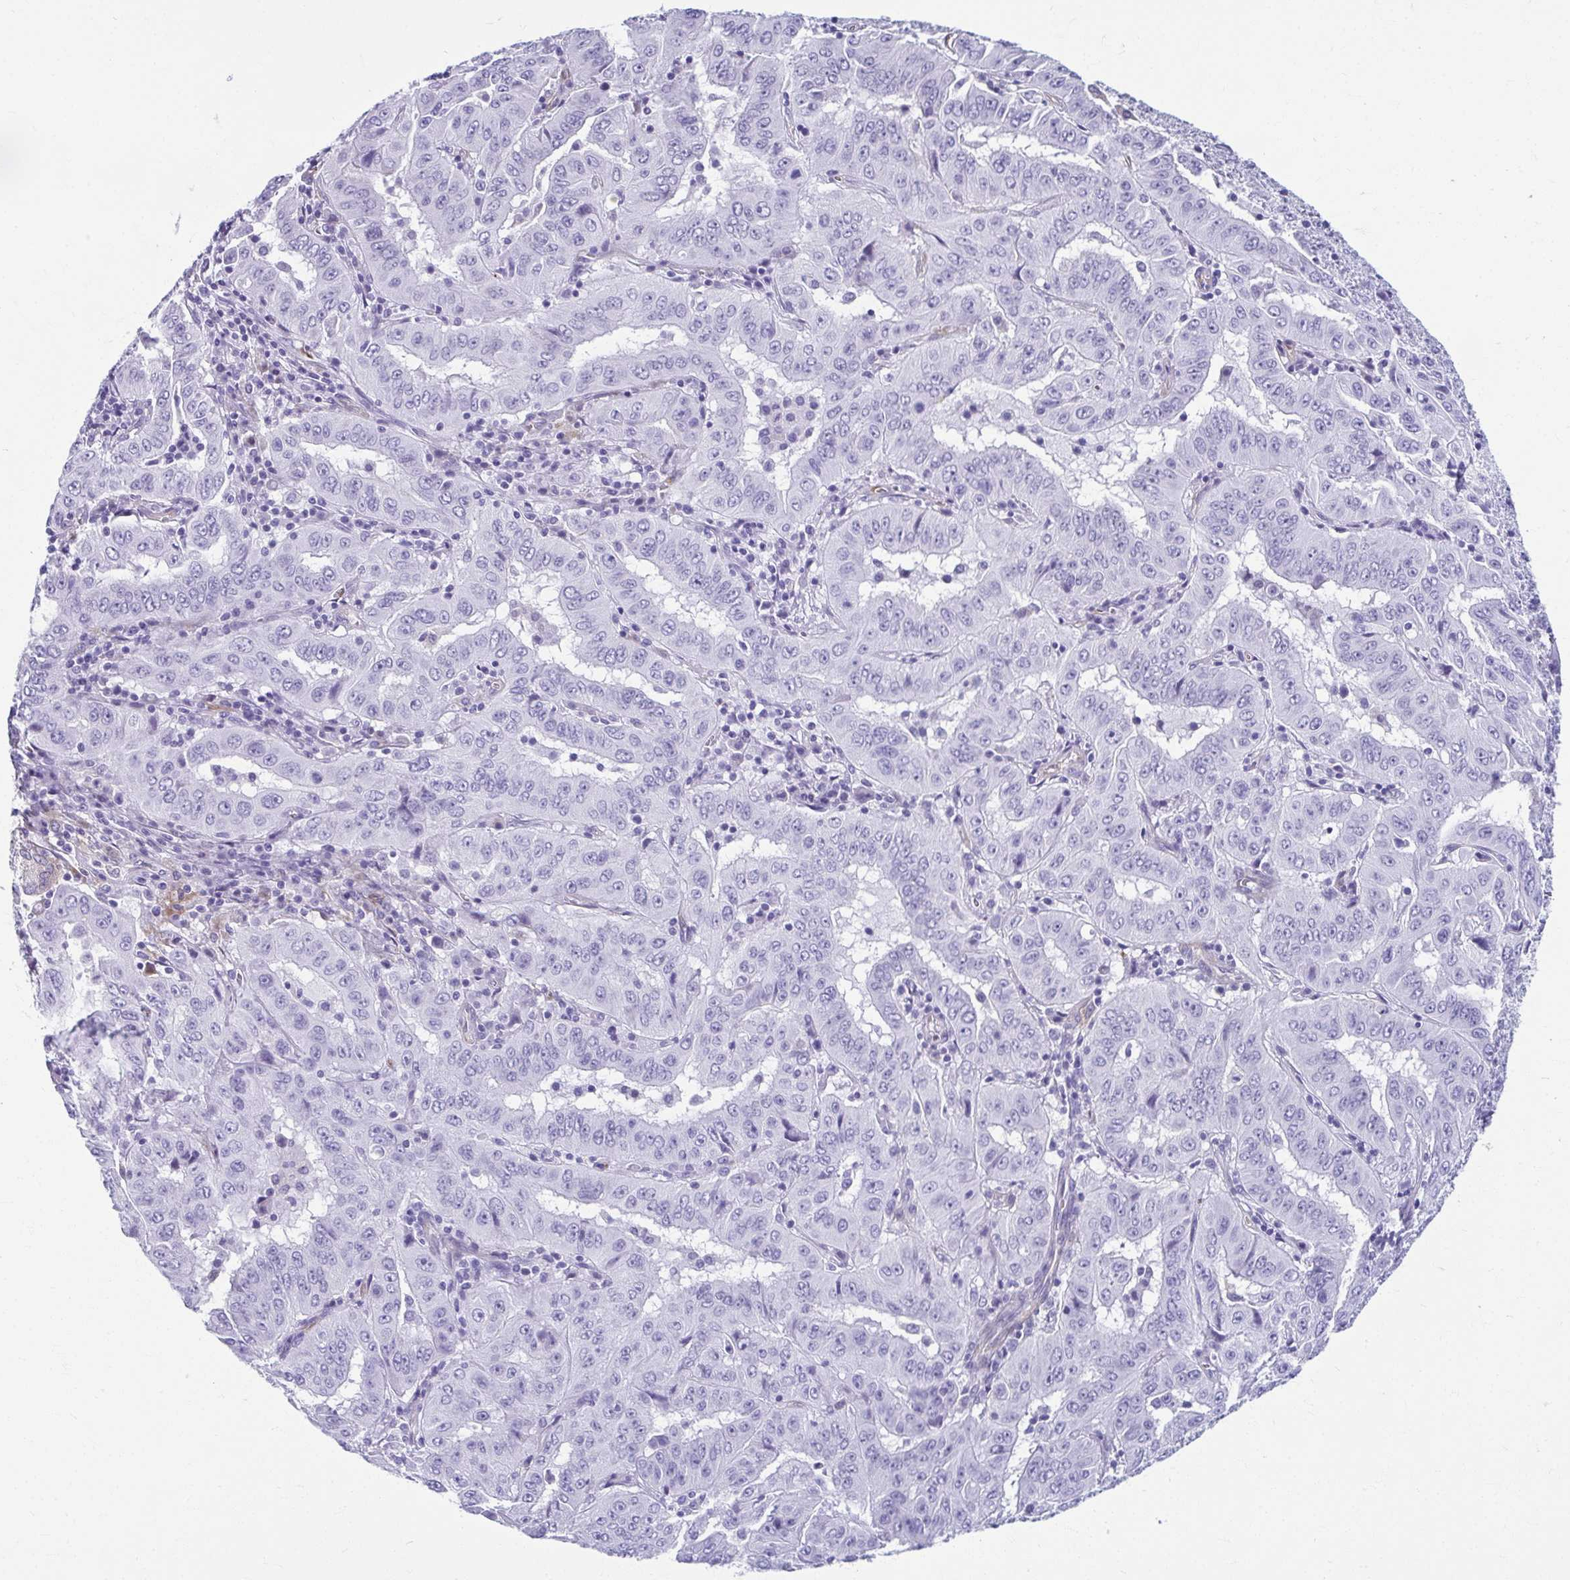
{"staining": {"intensity": "negative", "quantity": "none", "location": "none"}, "tissue": "pancreatic cancer", "cell_type": "Tumor cells", "image_type": "cancer", "snomed": [{"axis": "morphology", "description": "Adenocarcinoma, NOS"}, {"axis": "topography", "description": "Pancreas"}], "caption": "A high-resolution photomicrograph shows immunohistochemistry staining of adenocarcinoma (pancreatic), which shows no significant staining in tumor cells.", "gene": "TCEAL3", "patient": {"sex": "male", "age": 63}}